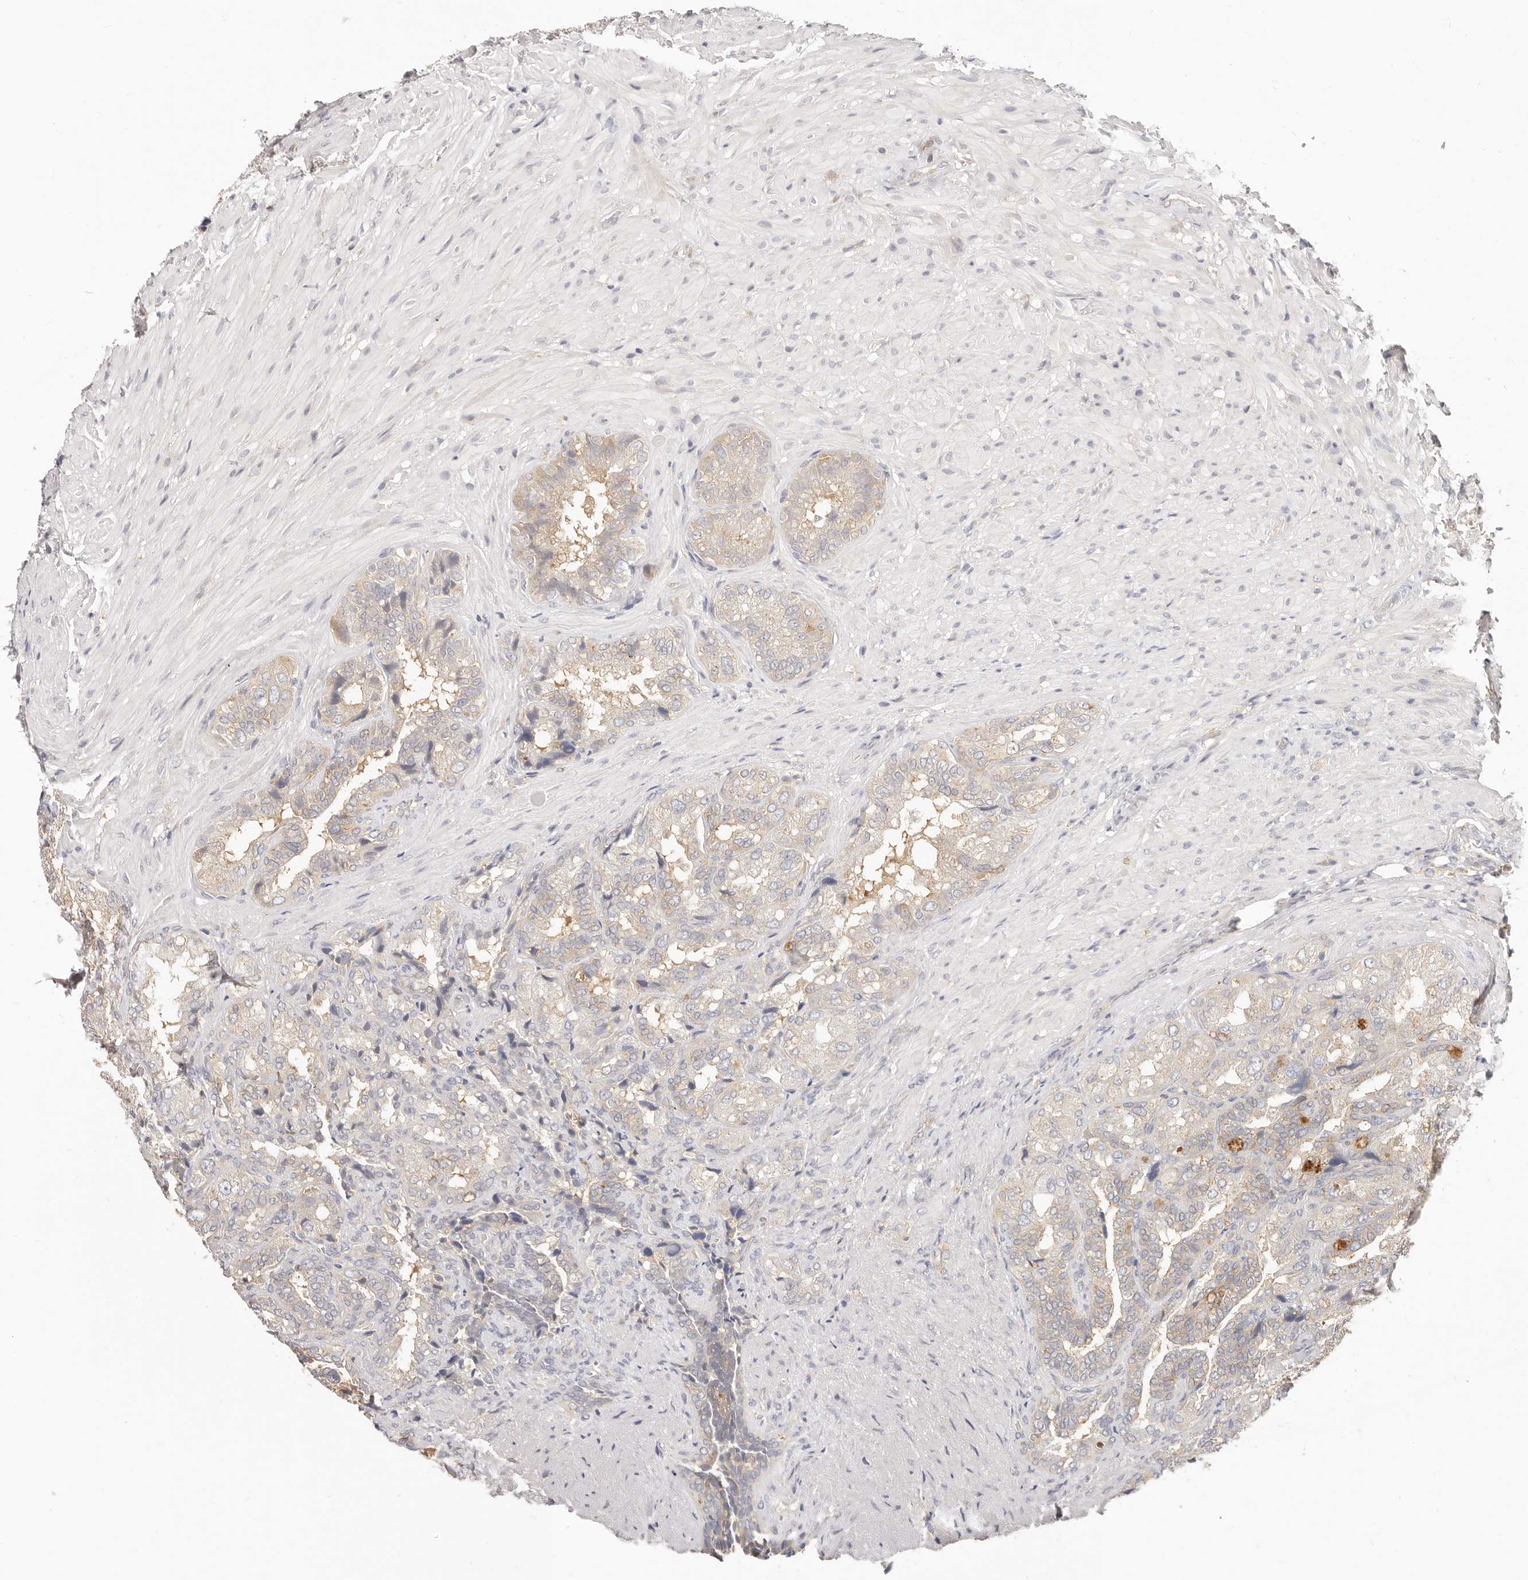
{"staining": {"intensity": "weak", "quantity": "25%-75%", "location": "cytoplasmic/membranous"}, "tissue": "seminal vesicle", "cell_type": "Glandular cells", "image_type": "normal", "snomed": [{"axis": "morphology", "description": "Normal tissue, NOS"}, {"axis": "topography", "description": "Seminal veicle"}, {"axis": "topography", "description": "Peripheral nerve tissue"}], "caption": "Protein expression by IHC displays weak cytoplasmic/membranous expression in about 25%-75% of glandular cells in unremarkable seminal vesicle. The staining is performed using DAB brown chromogen to label protein expression. The nuclei are counter-stained blue using hematoxylin.", "gene": "DTNBP1", "patient": {"sex": "male", "age": 63}}